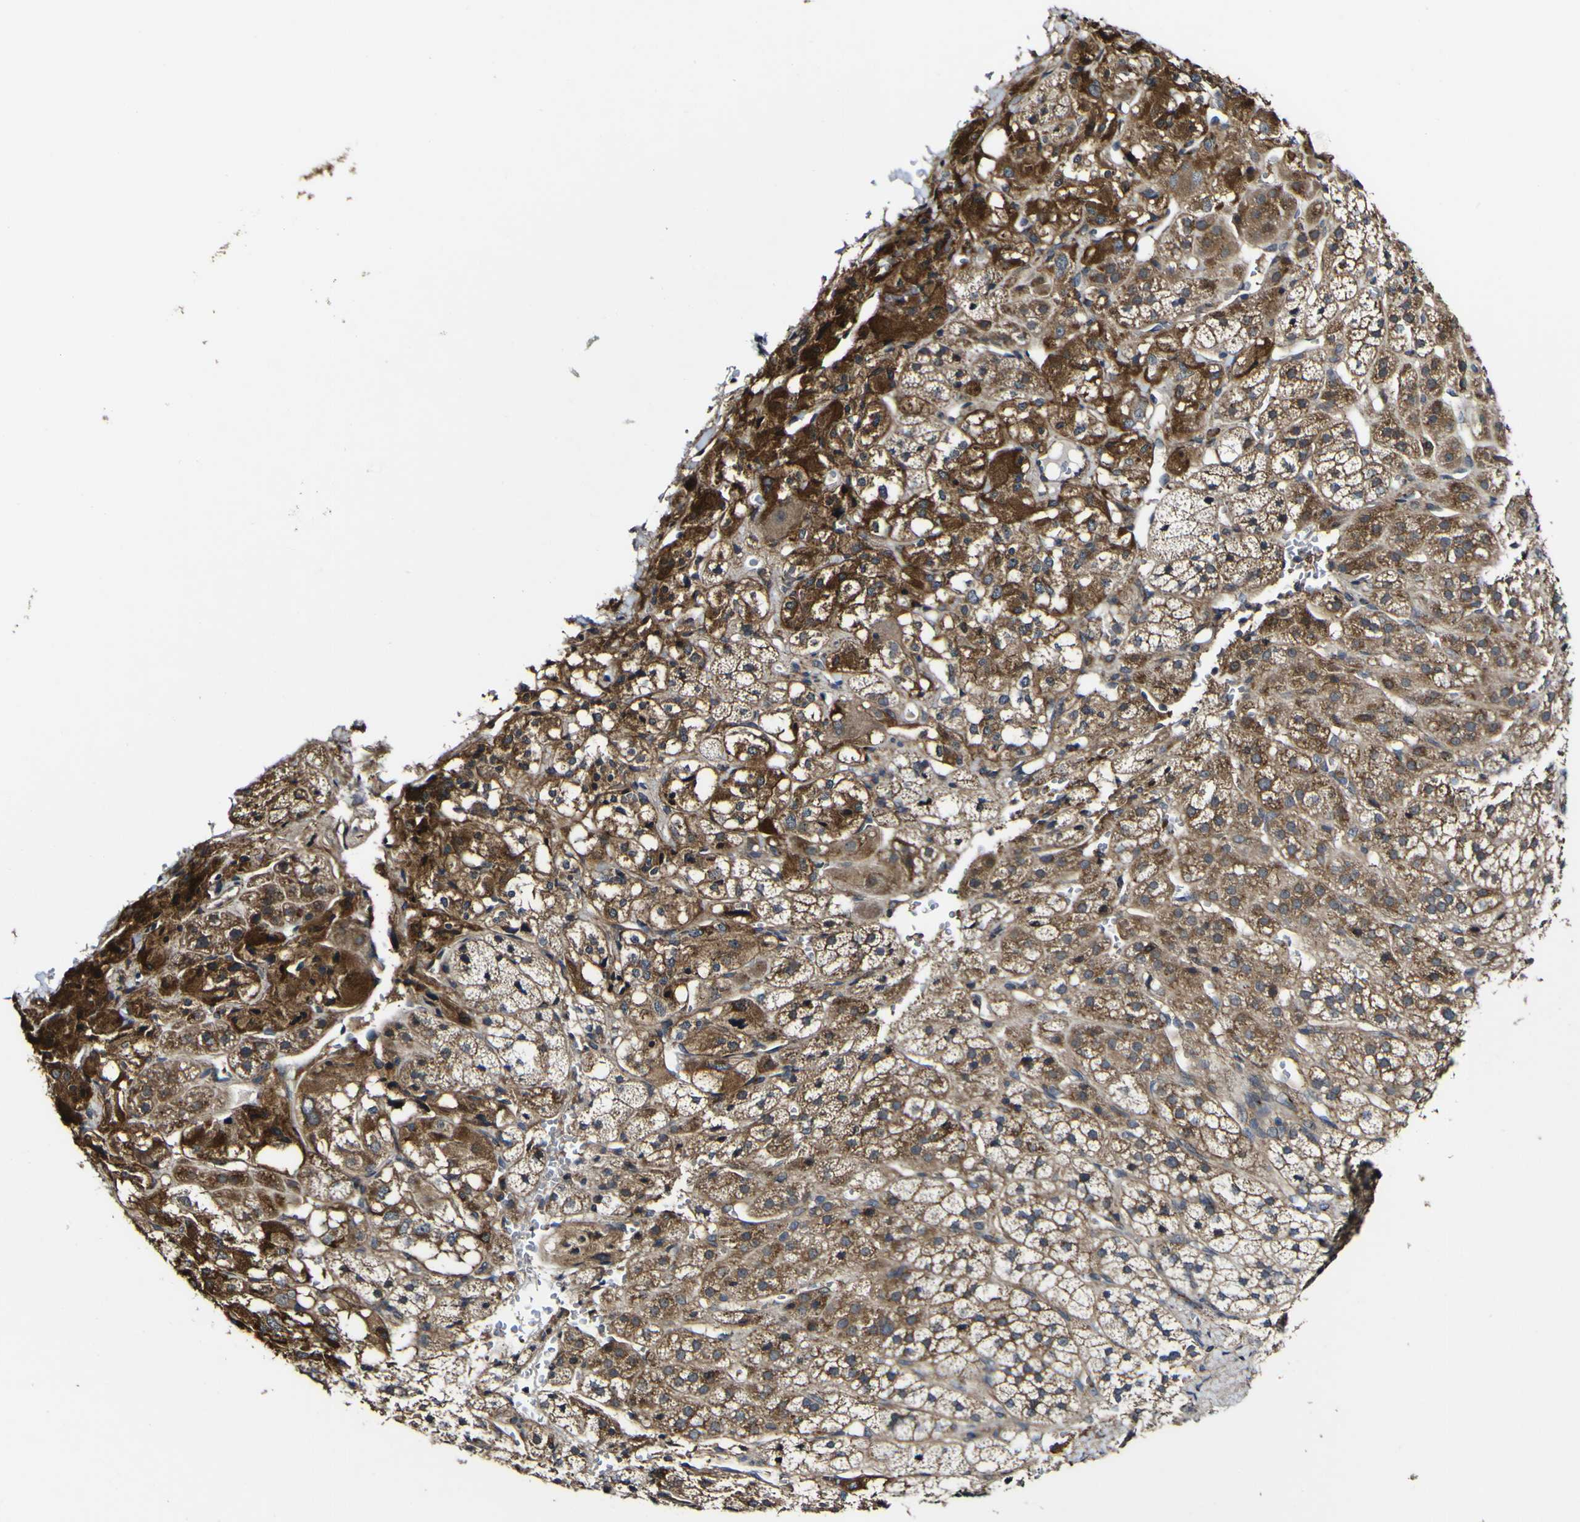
{"staining": {"intensity": "strong", "quantity": ">75%", "location": "cytoplasmic/membranous"}, "tissue": "adrenal gland", "cell_type": "Glandular cells", "image_type": "normal", "snomed": [{"axis": "morphology", "description": "Normal tissue, NOS"}, {"axis": "topography", "description": "Adrenal gland"}], "caption": "Immunohistochemical staining of normal adrenal gland exhibits >75% levels of strong cytoplasmic/membranous protein expression in approximately >75% of glandular cells. (DAB IHC, brown staining for protein, blue staining for nuclei).", "gene": "NAALADL2", "patient": {"sex": "male", "age": 56}}